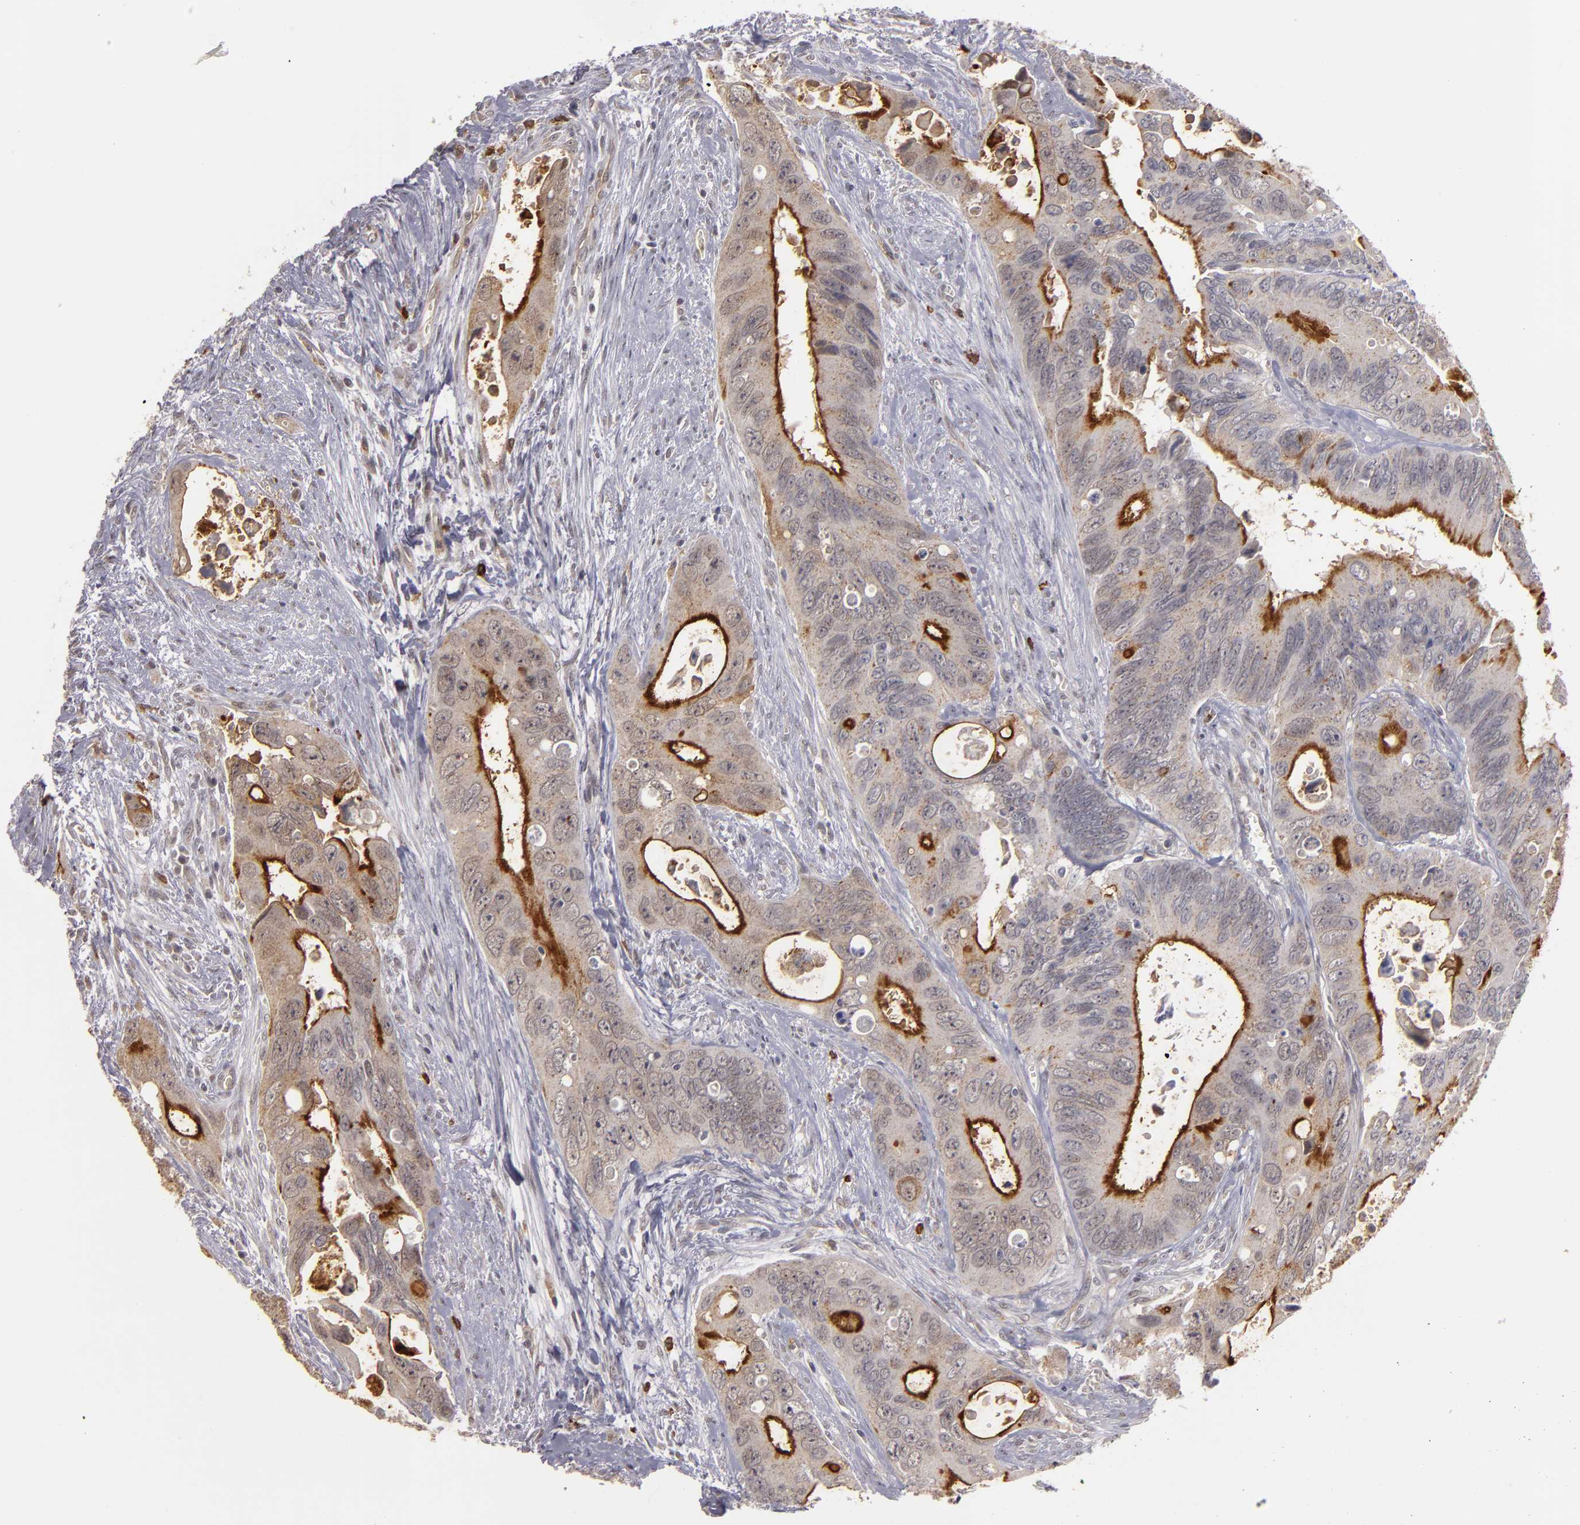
{"staining": {"intensity": "negative", "quantity": "none", "location": "none"}, "tissue": "colorectal cancer", "cell_type": "Tumor cells", "image_type": "cancer", "snomed": [{"axis": "morphology", "description": "Adenocarcinoma, NOS"}, {"axis": "topography", "description": "Rectum"}], "caption": "Immunohistochemical staining of human colorectal adenocarcinoma displays no significant staining in tumor cells.", "gene": "STX3", "patient": {"sex": "male", "age": 70}}